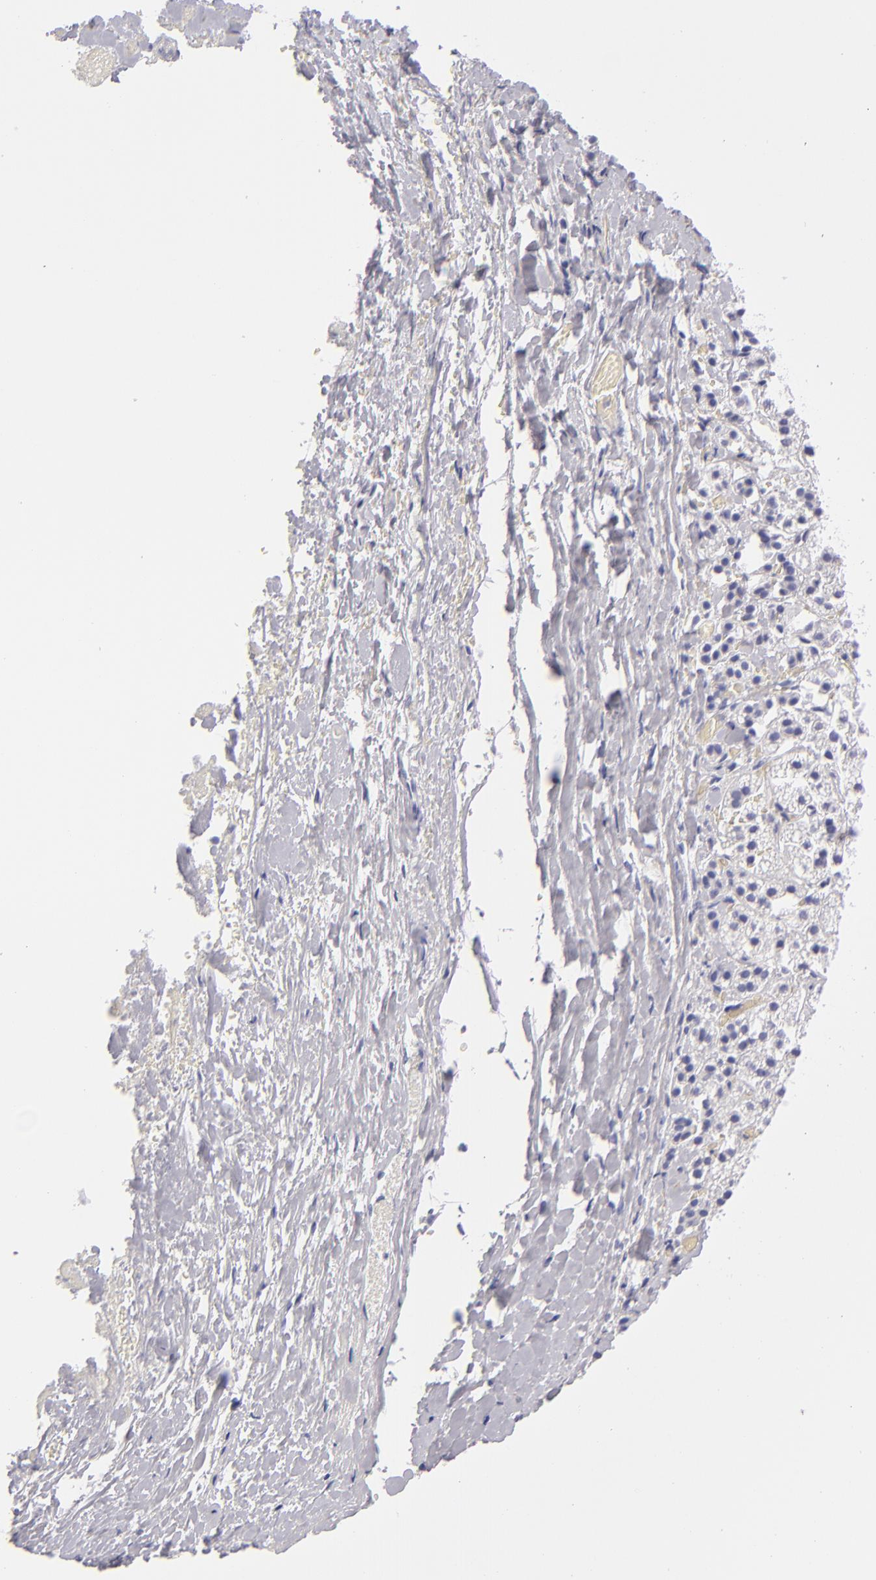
{"staining": {"intensity": "negative", "quantity": "none", "location": "none"}, "tissue": "adrenal gland", "cell_type": "Glandular cells", "image_type": "normal", "snomed": [{"axis": "morphology", "description": "Normal tissue, NOS"}, {"axis": "topography", "description": "Adrenal gland"}], "caption": "The immunohistochemistry (IHC) micrograph has no significant expression in glandular cells of adrenal gland.", "gene": "VIL1", "patient": {"sex": "female", "age": 44}}